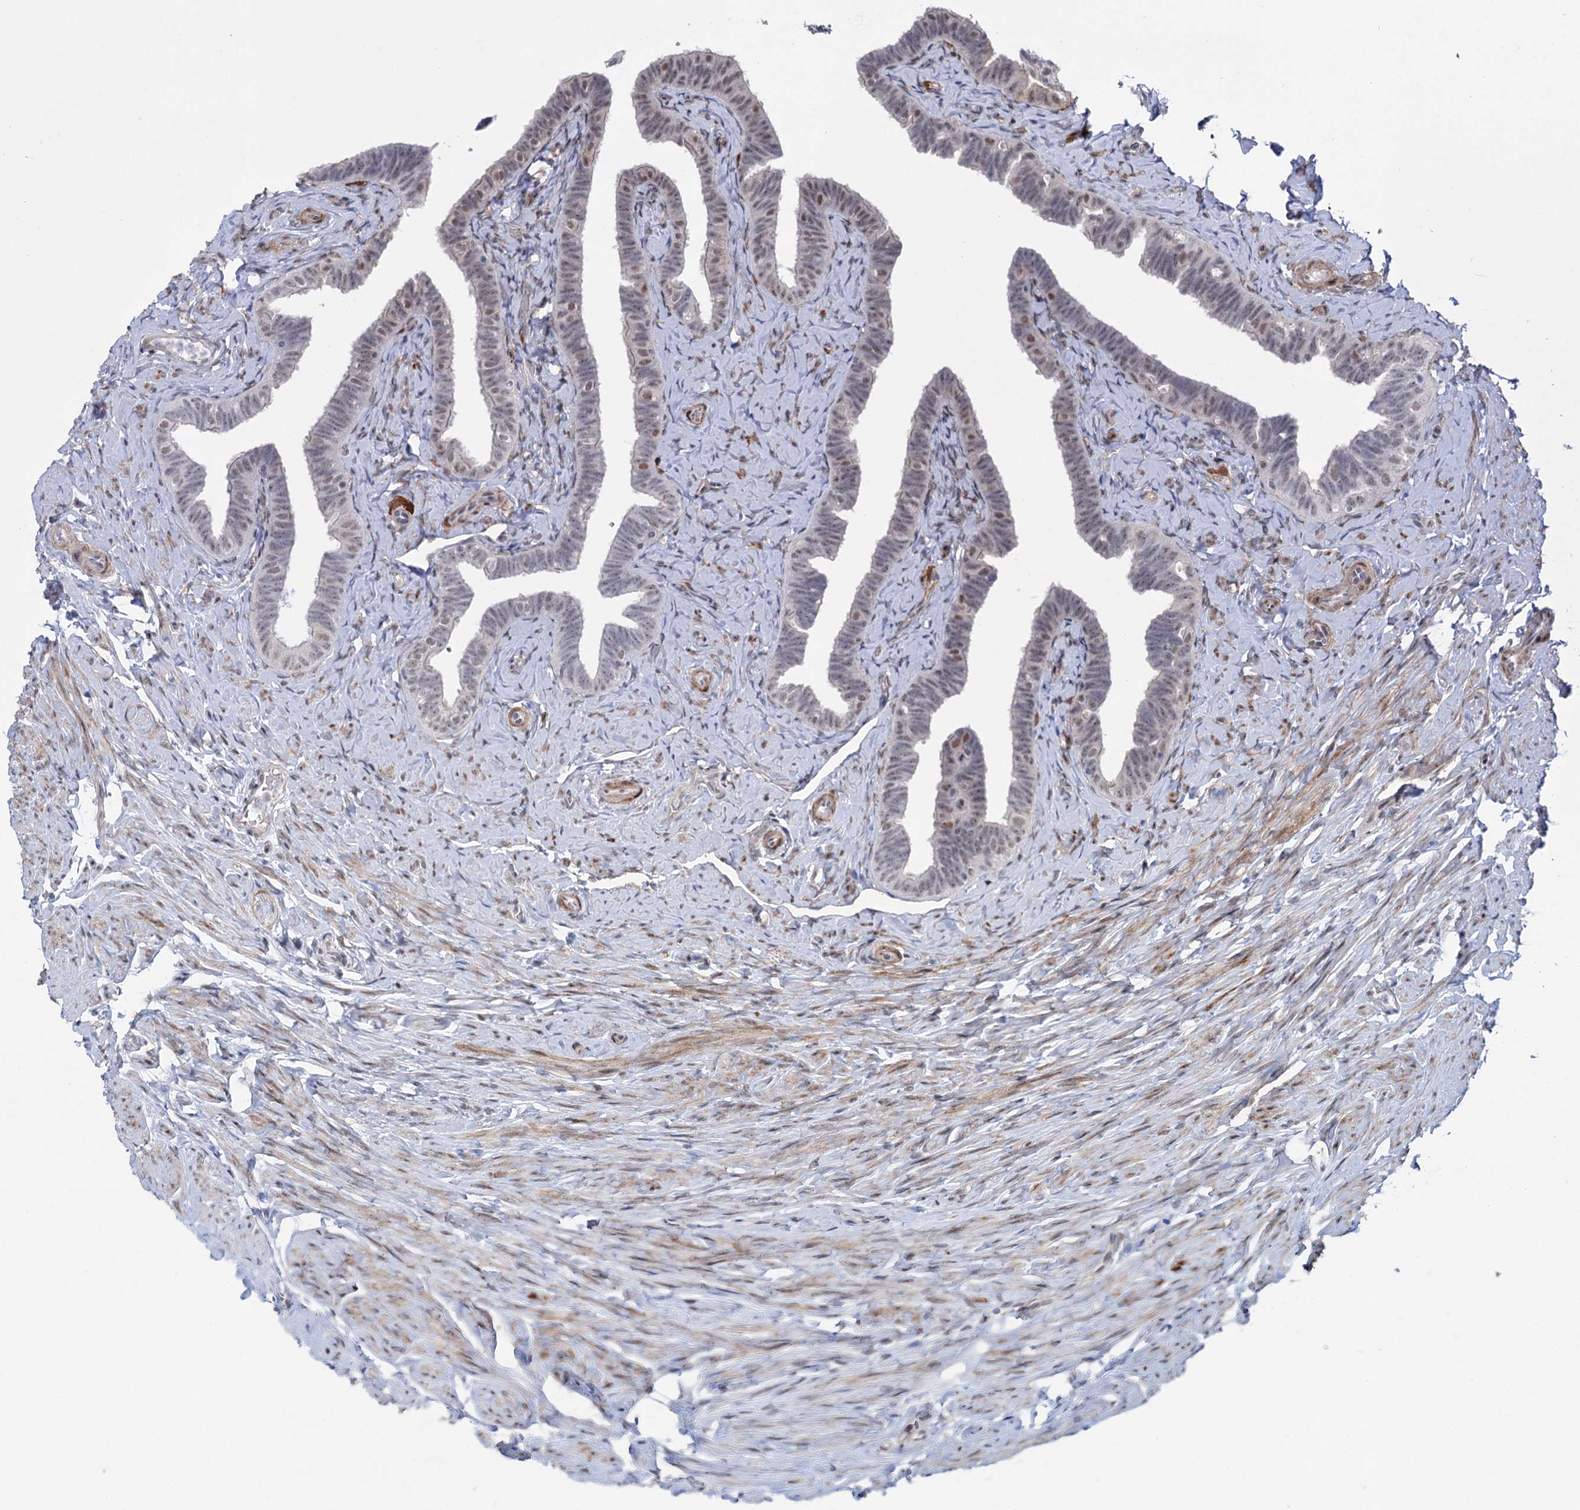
{"staining": {"intensity": "negative", "quantity": "none", "location": "none"}, "tissue": "fallopian tube", "cell_type": "Glandular cells", "image_type": "normal", "snomed": [{"axis": "morphology", "description": "Normal tissue, NOS"}, {"axis": "topography", "description": "Fallopian tube"}], "caption": "The micrograph shows no staining of glandular cells in benign fallopian tube. (Brightfield microscopy of DAB immunohistochemistry (IHC) at high magnification).", "gene": "FAM53A", "patient": {"sex": "female", "age": 39}}